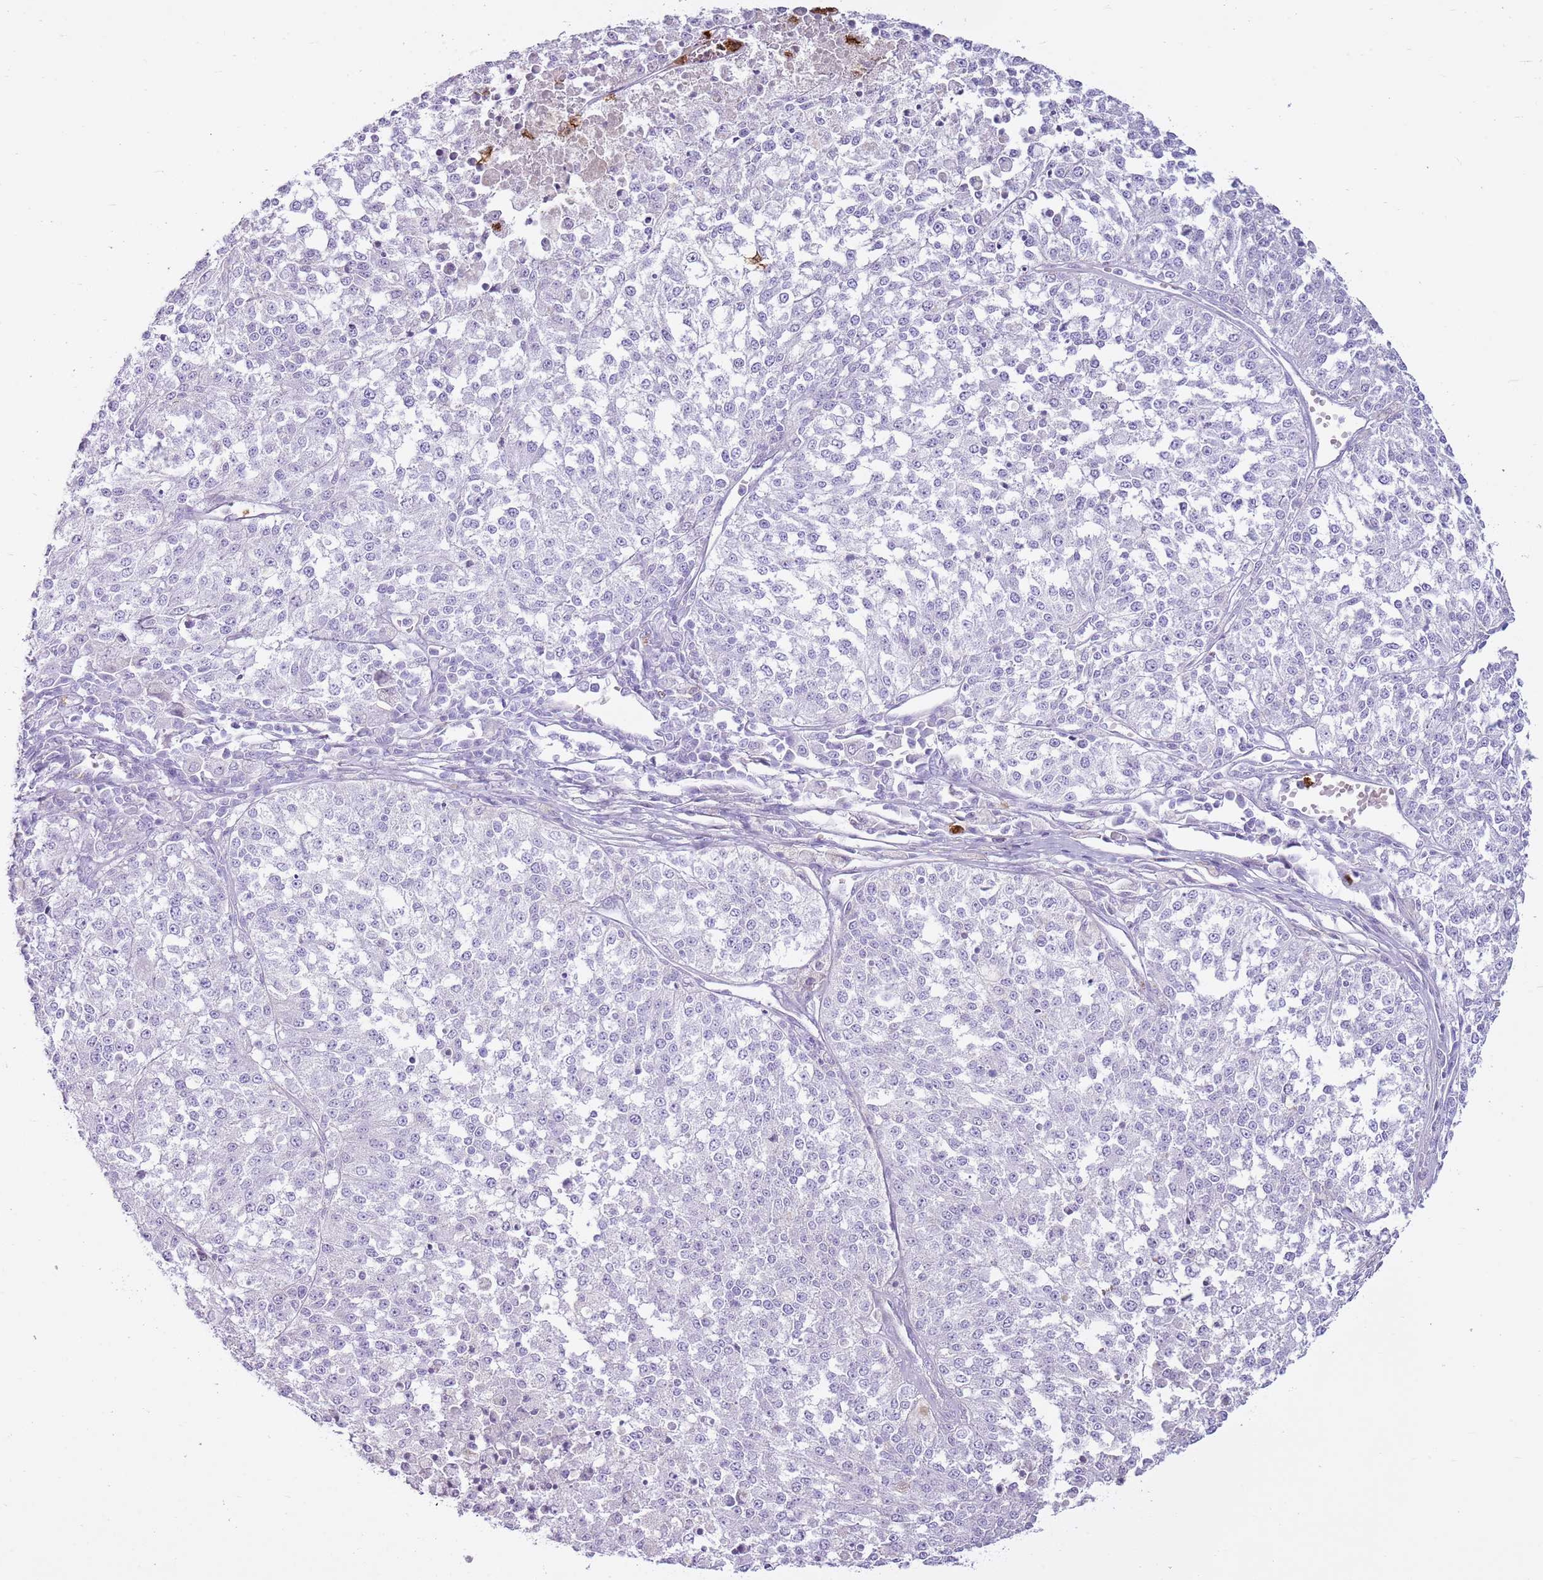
{"staining": {"intensity": "negative", "quantity": "none", "location": "none"}, "tissue": "melanoma", "cell_type": "Tumor cells", "image_type": "cancer", "snomed": [{"axis": "morphology", "description": "Malignant melanoma, NOS"}, {"axis": "topography", "description": "Skin"}], "caption": "Tumor cells show no significant protein expression in melanoma.", "gene": "CD177", "patient": {"sex": "female", "age": 64}}